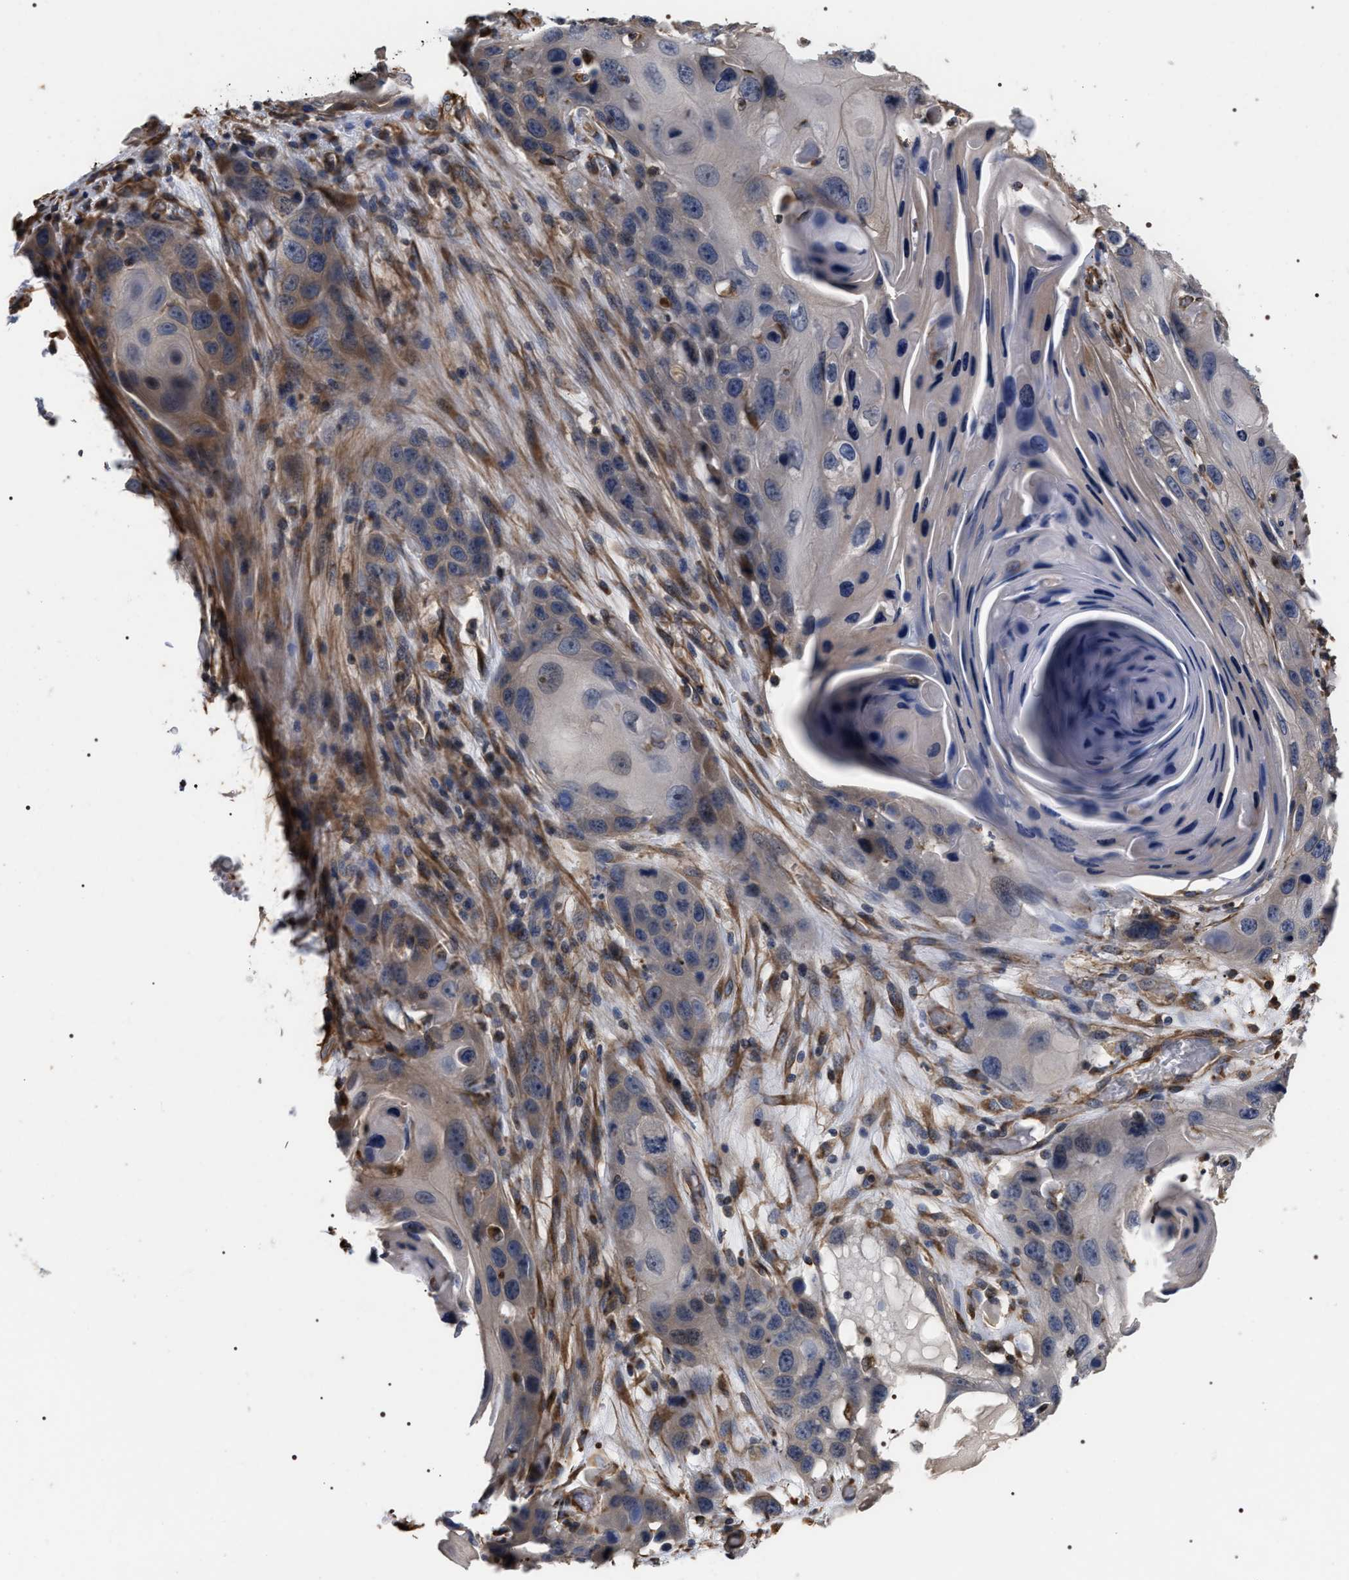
{"staining": {"intensity": "weak", "quantity": "<25%", "location": "cytoplasmic/membranous"}, "tissue": "skin cancer", "cell_type": "Tumor cells", "image_type": "cancer", "snomed": [{"axis": "morphology", "description": "Squamous cell carcinoma, NOS"}, {"axis": "topography", "description": "Skin"}], "caption": "Protein analysis of skin cancer reveals no significant staining in tumor cells.", "gene": "TSPAN33", "patient": {"sex": "male", "age": 55}}